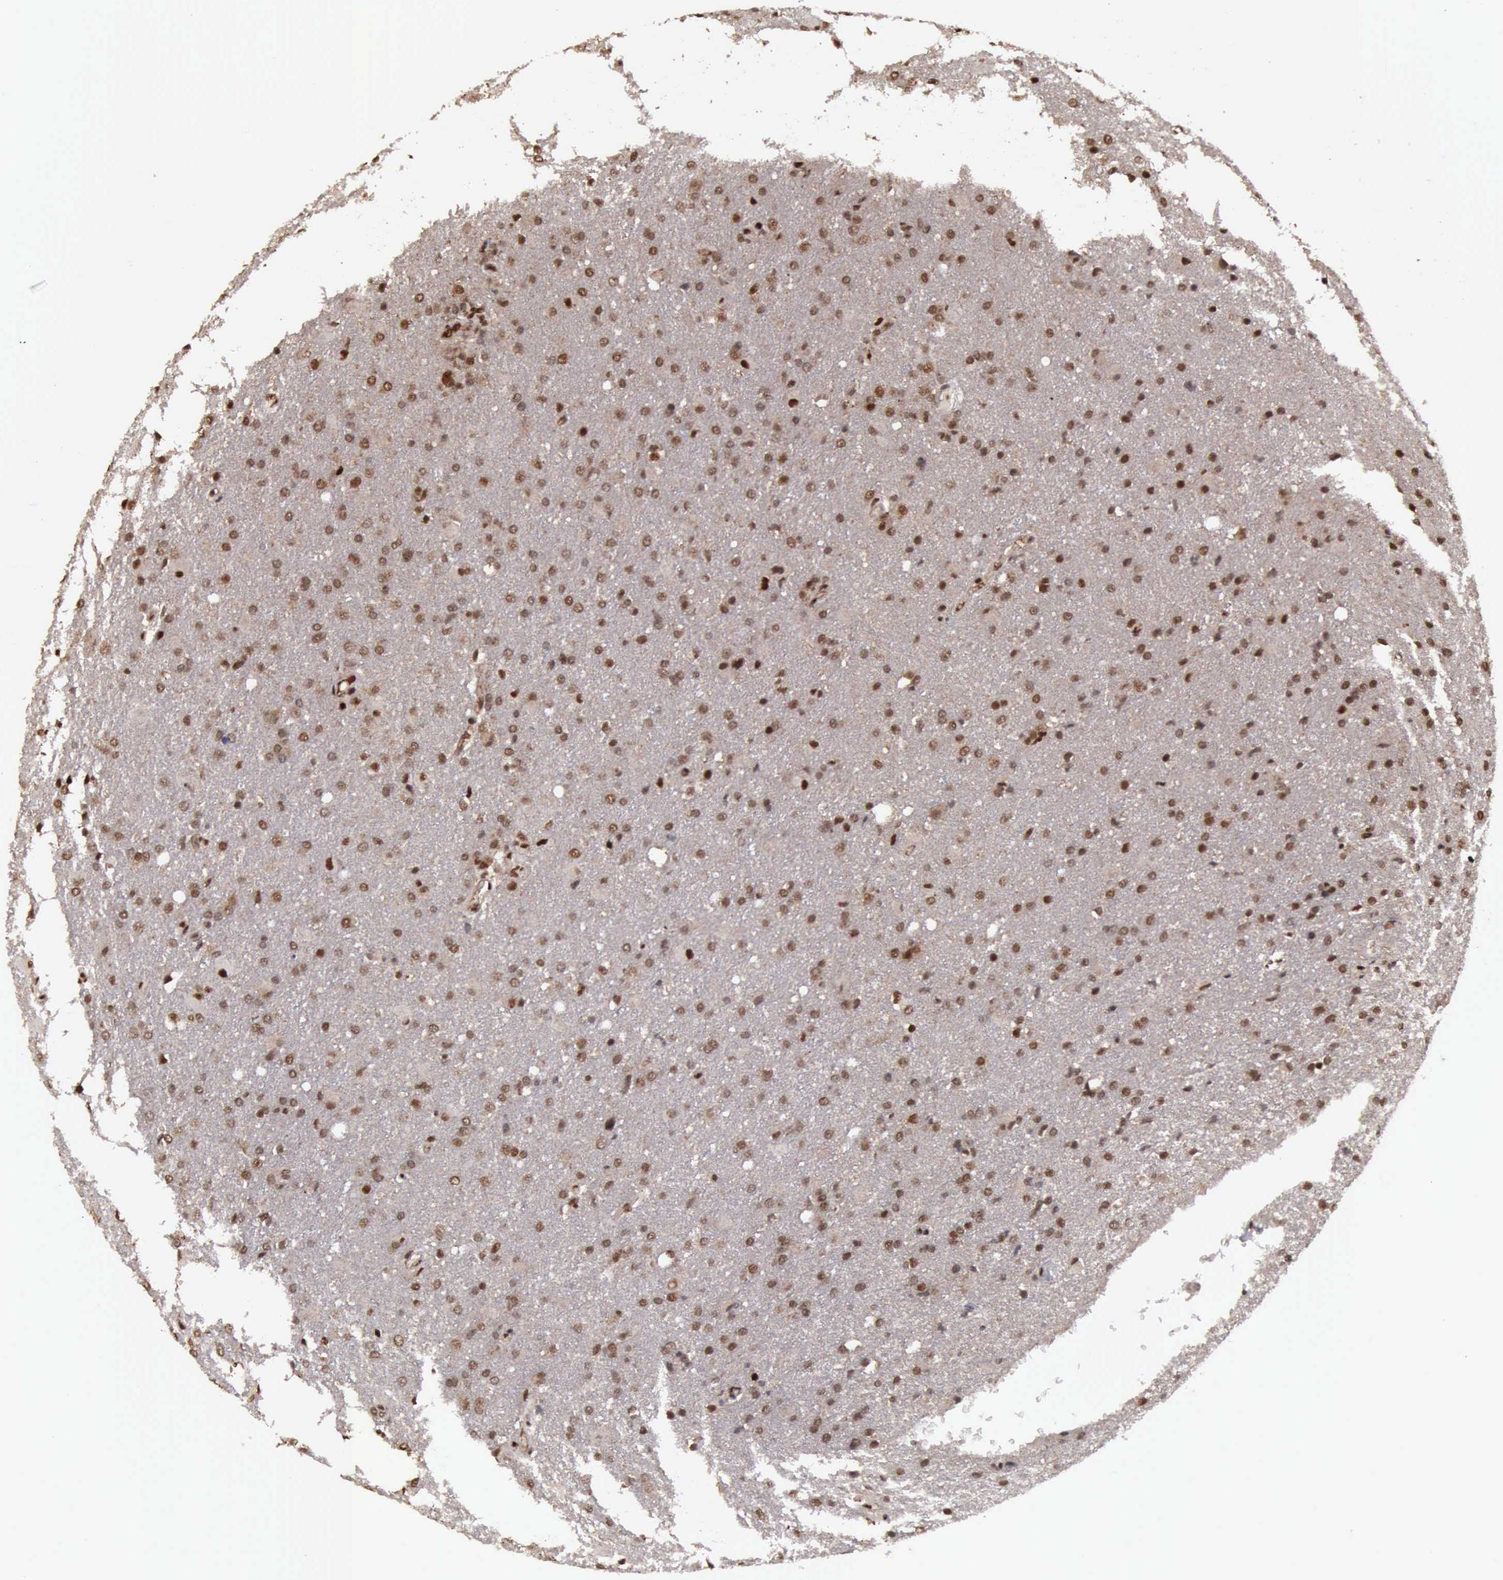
{"staining": {"intensity": "moderate", "quantity": ">75%", "location": "cytoplasmic/membranous,nuclear"}, "tissue": "glioma", "cell_type": "Tumor cells", "image_type": "cancer", "snomed": [{"axis": "morphology", "description": "Glioma, malignant, High grade"}, {"axis": "topography", "description": "Brain"}], "caption": "This is an image of immunohistochemistry staining of glioma, which shows moderate staining in the cytoplasmic/membranous and nuclear of tumor cells.", "gene": "TRMT2A", "patient": {"sex": "male", "age": 68}}